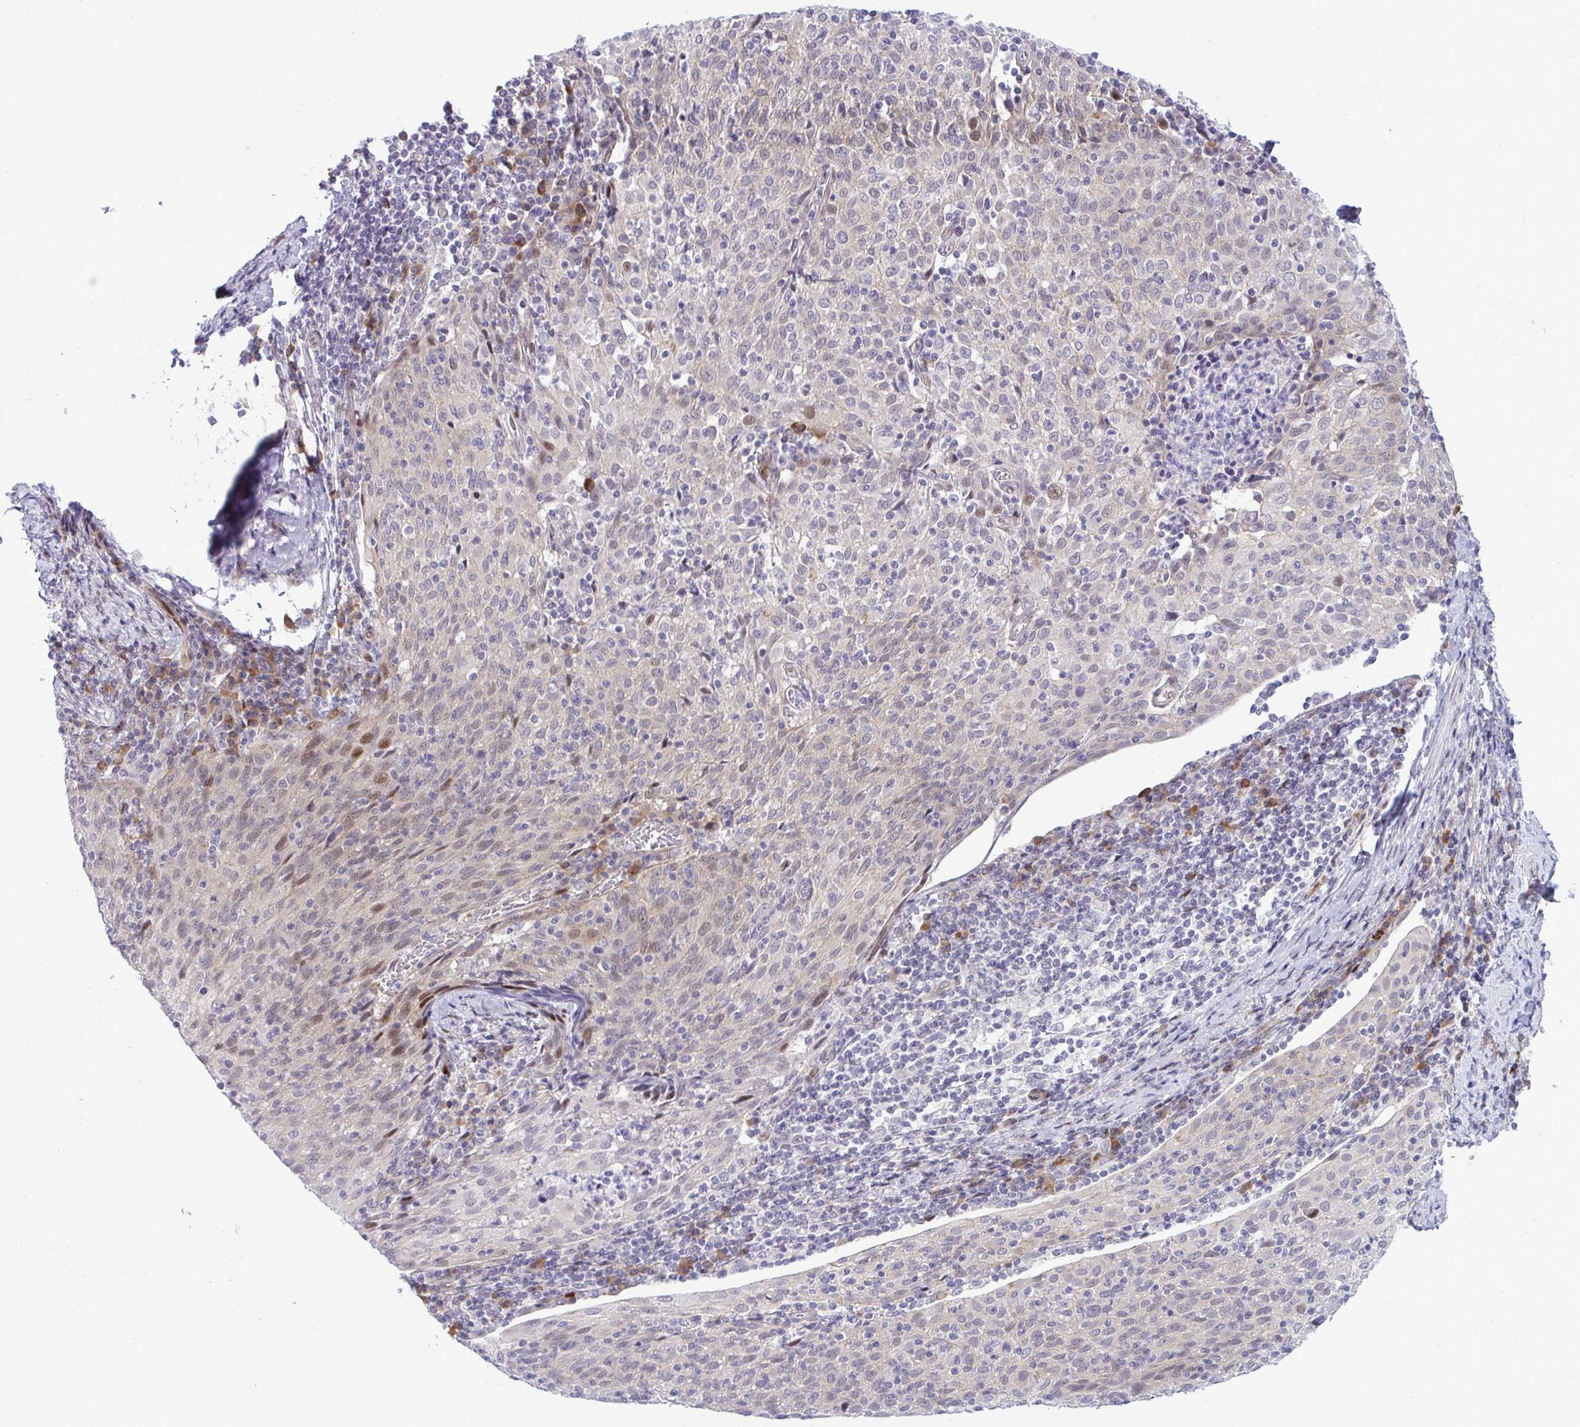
{"staining": {"intensity": "moderate", "quantity": "<25%", "location": "nuclear"}, "tissue": "cervical cancer", "cell_type": "Tumor cells", "image_type": "cancer", "snomed": [{"axis": "morphology", "description": "Squamous cell carcinoma, NOS"}, {"axis": "topography", "description": "Cervix"}], "caption": "Human cervical squamous cell carcinoma stained with a brown dye reveals moderate nuclear positive staining in approximately <25% of tumor cells.", "gene": "TAB1", "patient": {"sex": "female", "age": 52}}